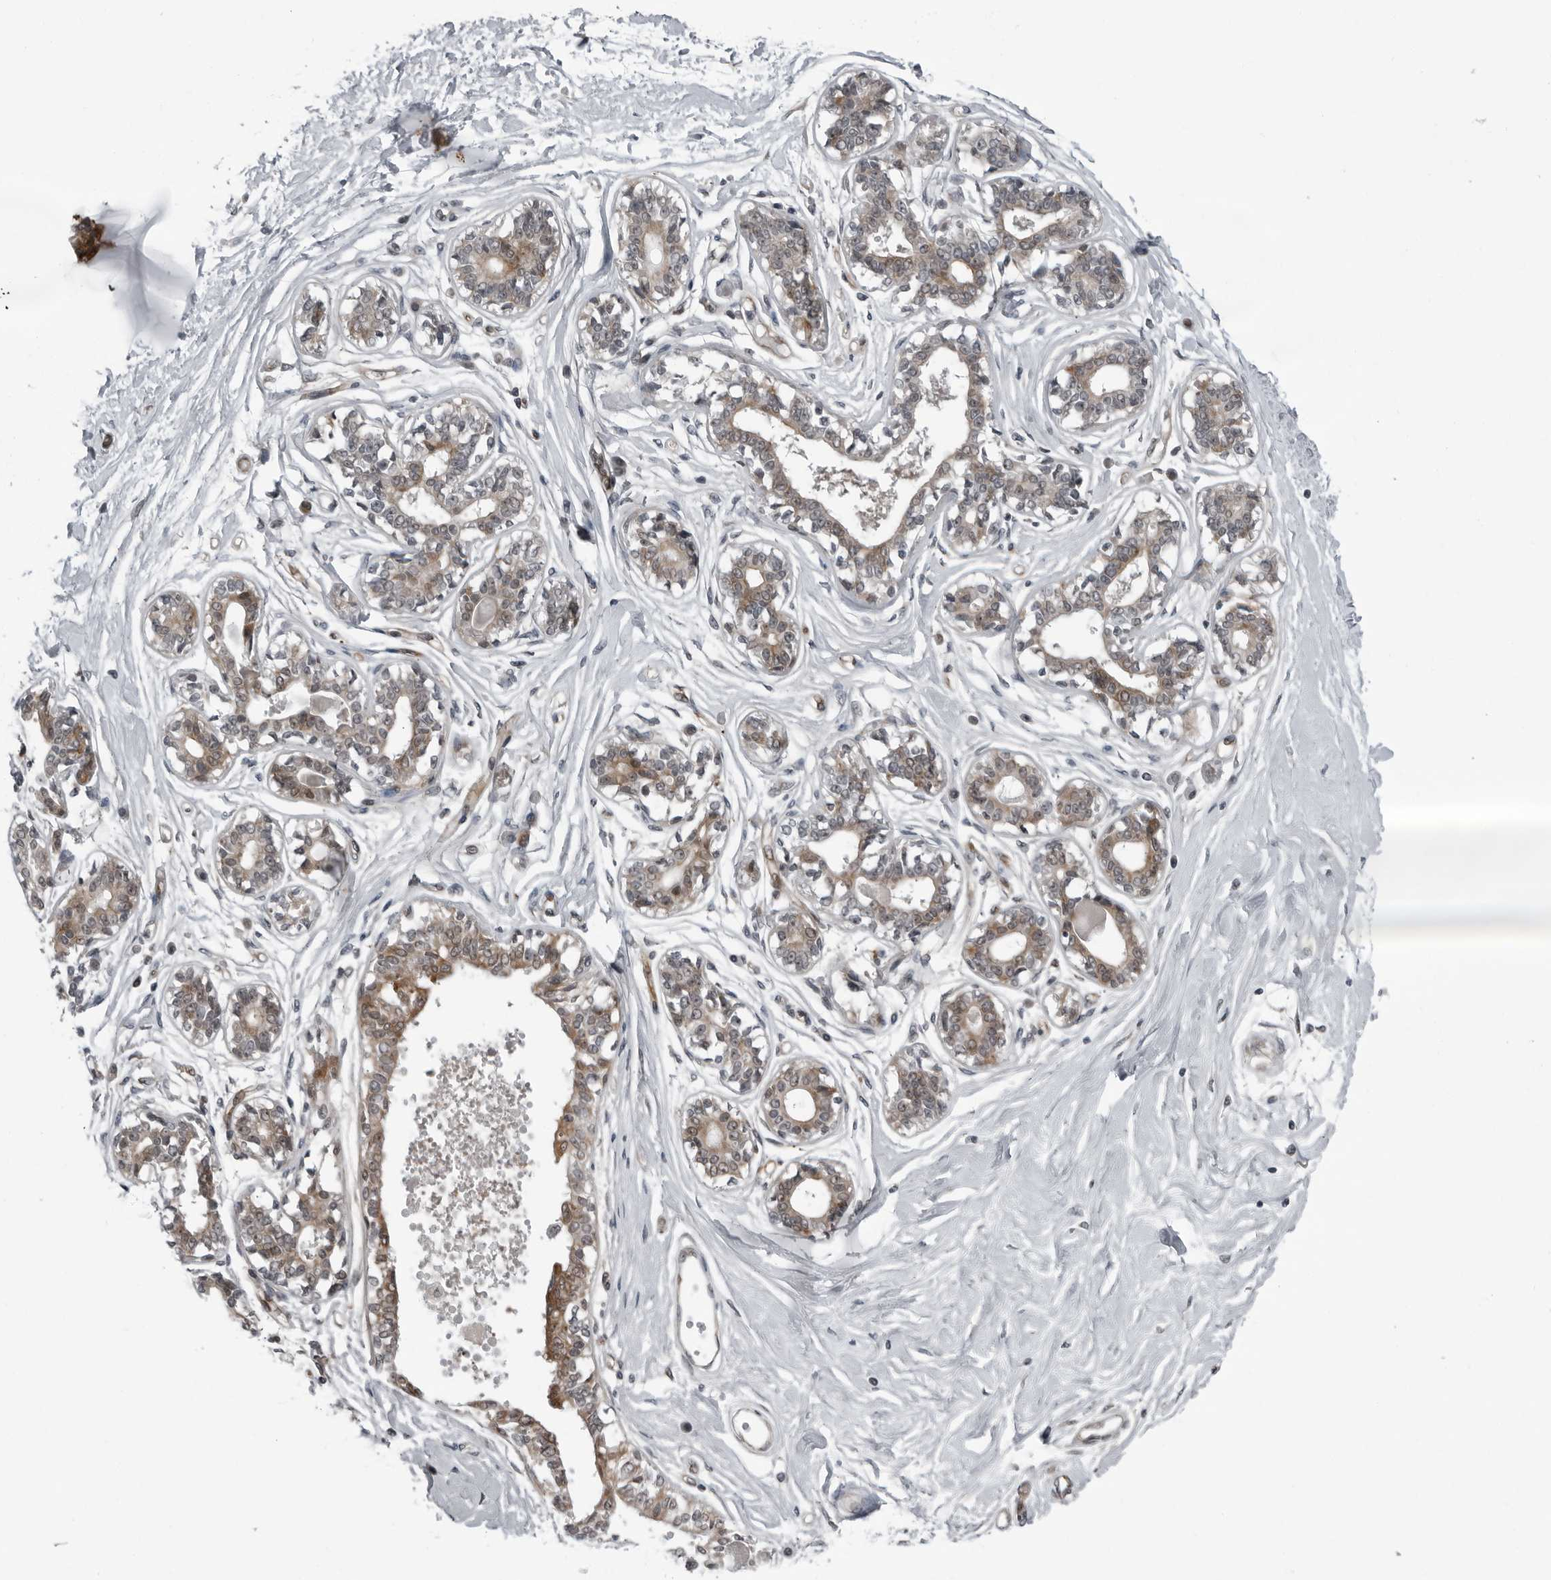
{"staining": {"intensity": "negative", "quantity": "none", "location": "none"}, "tissue": "breast", "cell_type": "Adipocytes", "image_type": "normal", "snomed": [{"axis": "morphology", "description": "Normal tissue, NOS"}, {"axis": "topography", "description": "Breast"}], "caption": "Micrograph shows no protein expression in adipocytes of normal breast.", "gene": "FAM102B", "patient": {"sex": "female", "age": 45}}